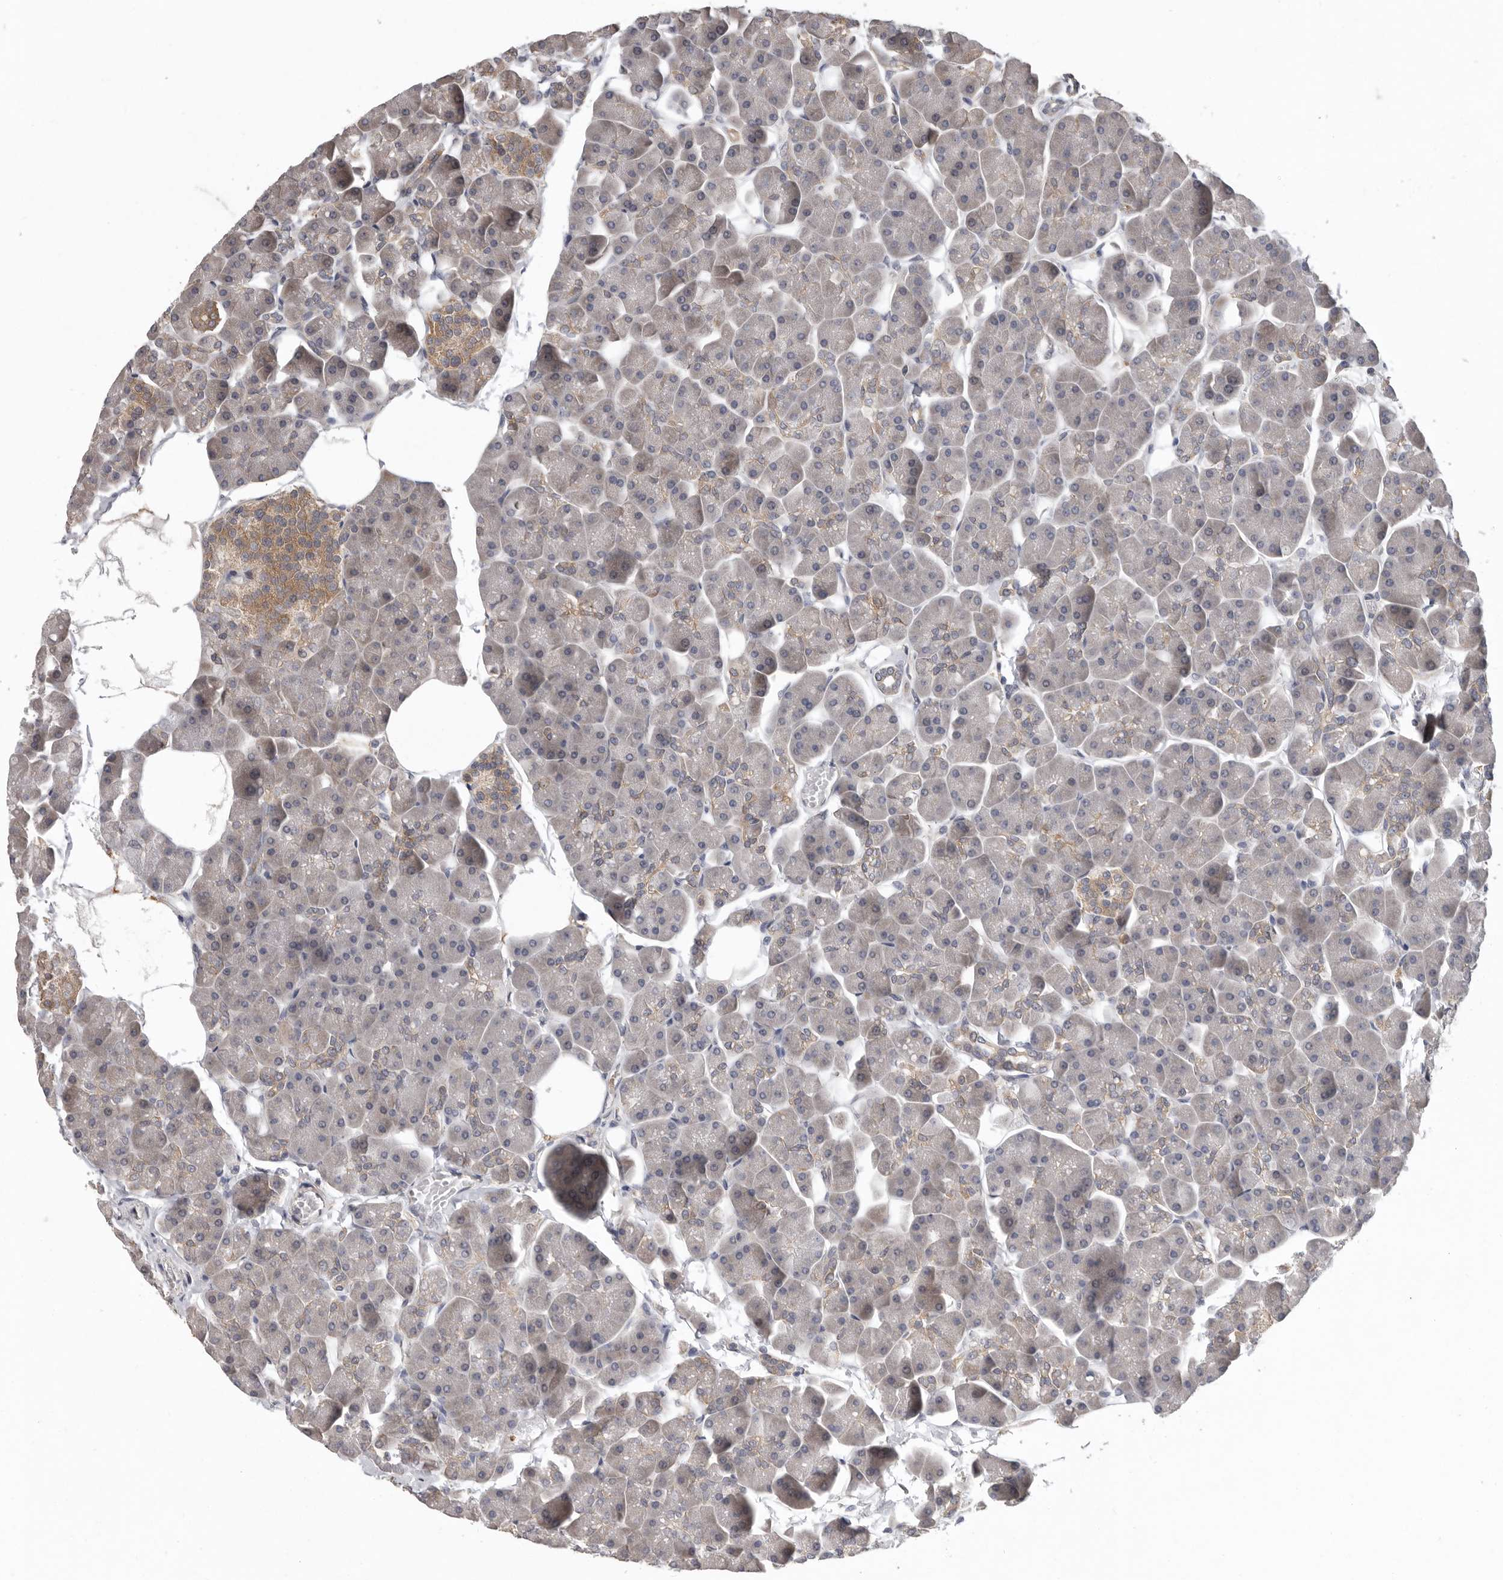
{"staining": {"intensity": "negative", "quantity": "none", "location": "none"}, "tissue": "pancreas", "cell_type": "Exocrine glandular cells", "image_type": "normal", "snomed": [{"axis": "morphology", "description": "Normal tissue, NOS"}, {"axis": "topography", "description": "Pancreas"}], "caption": "Benign pancreas was stained to show a protein in brown. There is no significant staining in exocrine glandular cells.", "gene": "RALGPS2", "patient": {"sex": "male", "age": 35}}